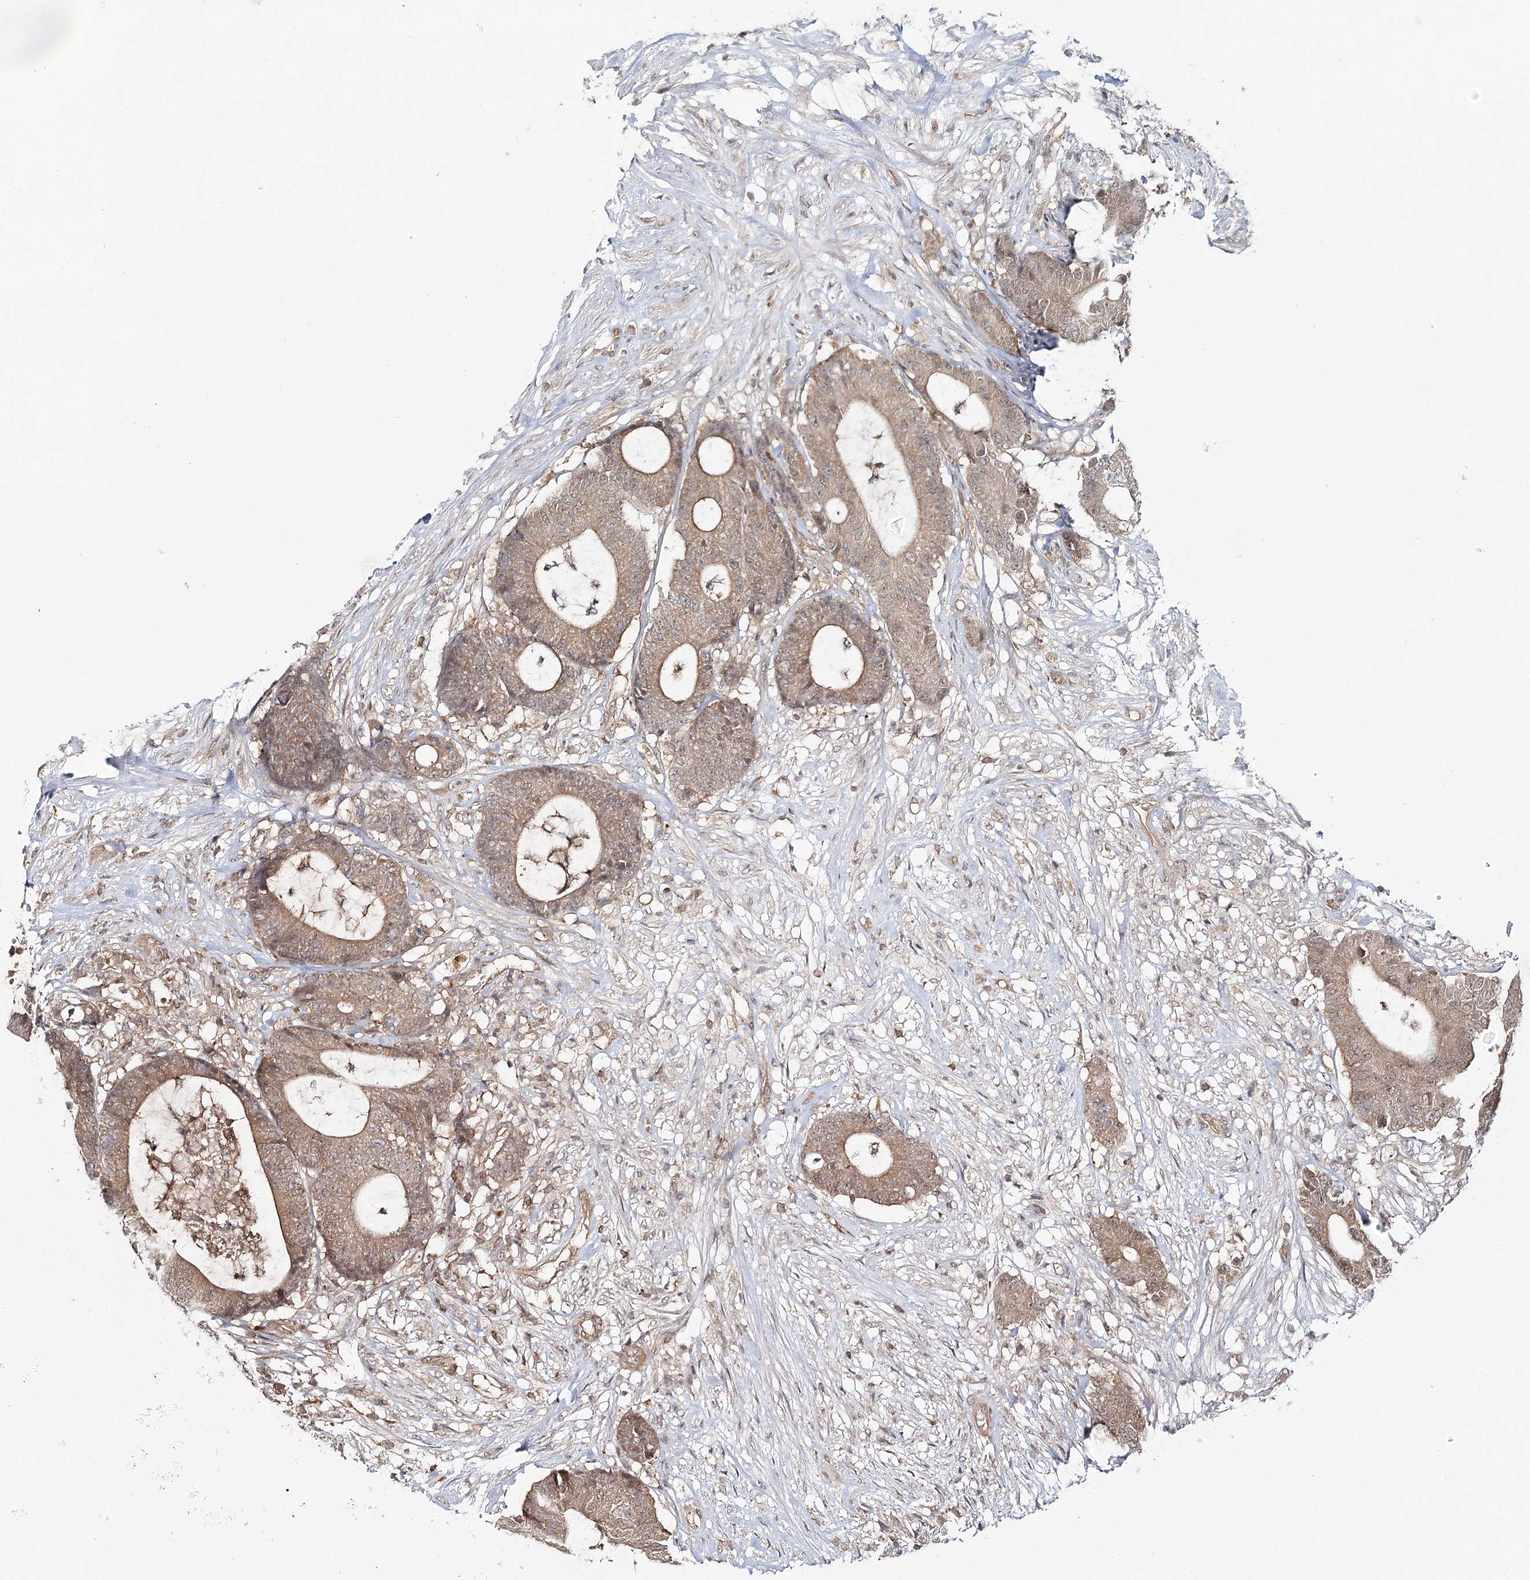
{"staining": {"intensity": "moderate", "quantity": ">75%", "location": "cytoplasmic/membranous"}, "tissue": "colorectal cancer", "cell_type": "Tumor cells", "image_type": "cancer", "snomed": [{"axis": "morphology", "description": "Adenocarcinoma, NOS"}, {"axis": "topography", "description": "Colon"}], "caption": "Immunohistochemistry (IHC) of human colorectal adenocarcinoma reveals medium levels of moderate cytoplasmic/membranous expression in approximately >75% of tumor cells.", "gene": "FAM120B", "patient": {"sex": "female", "age": 84}}